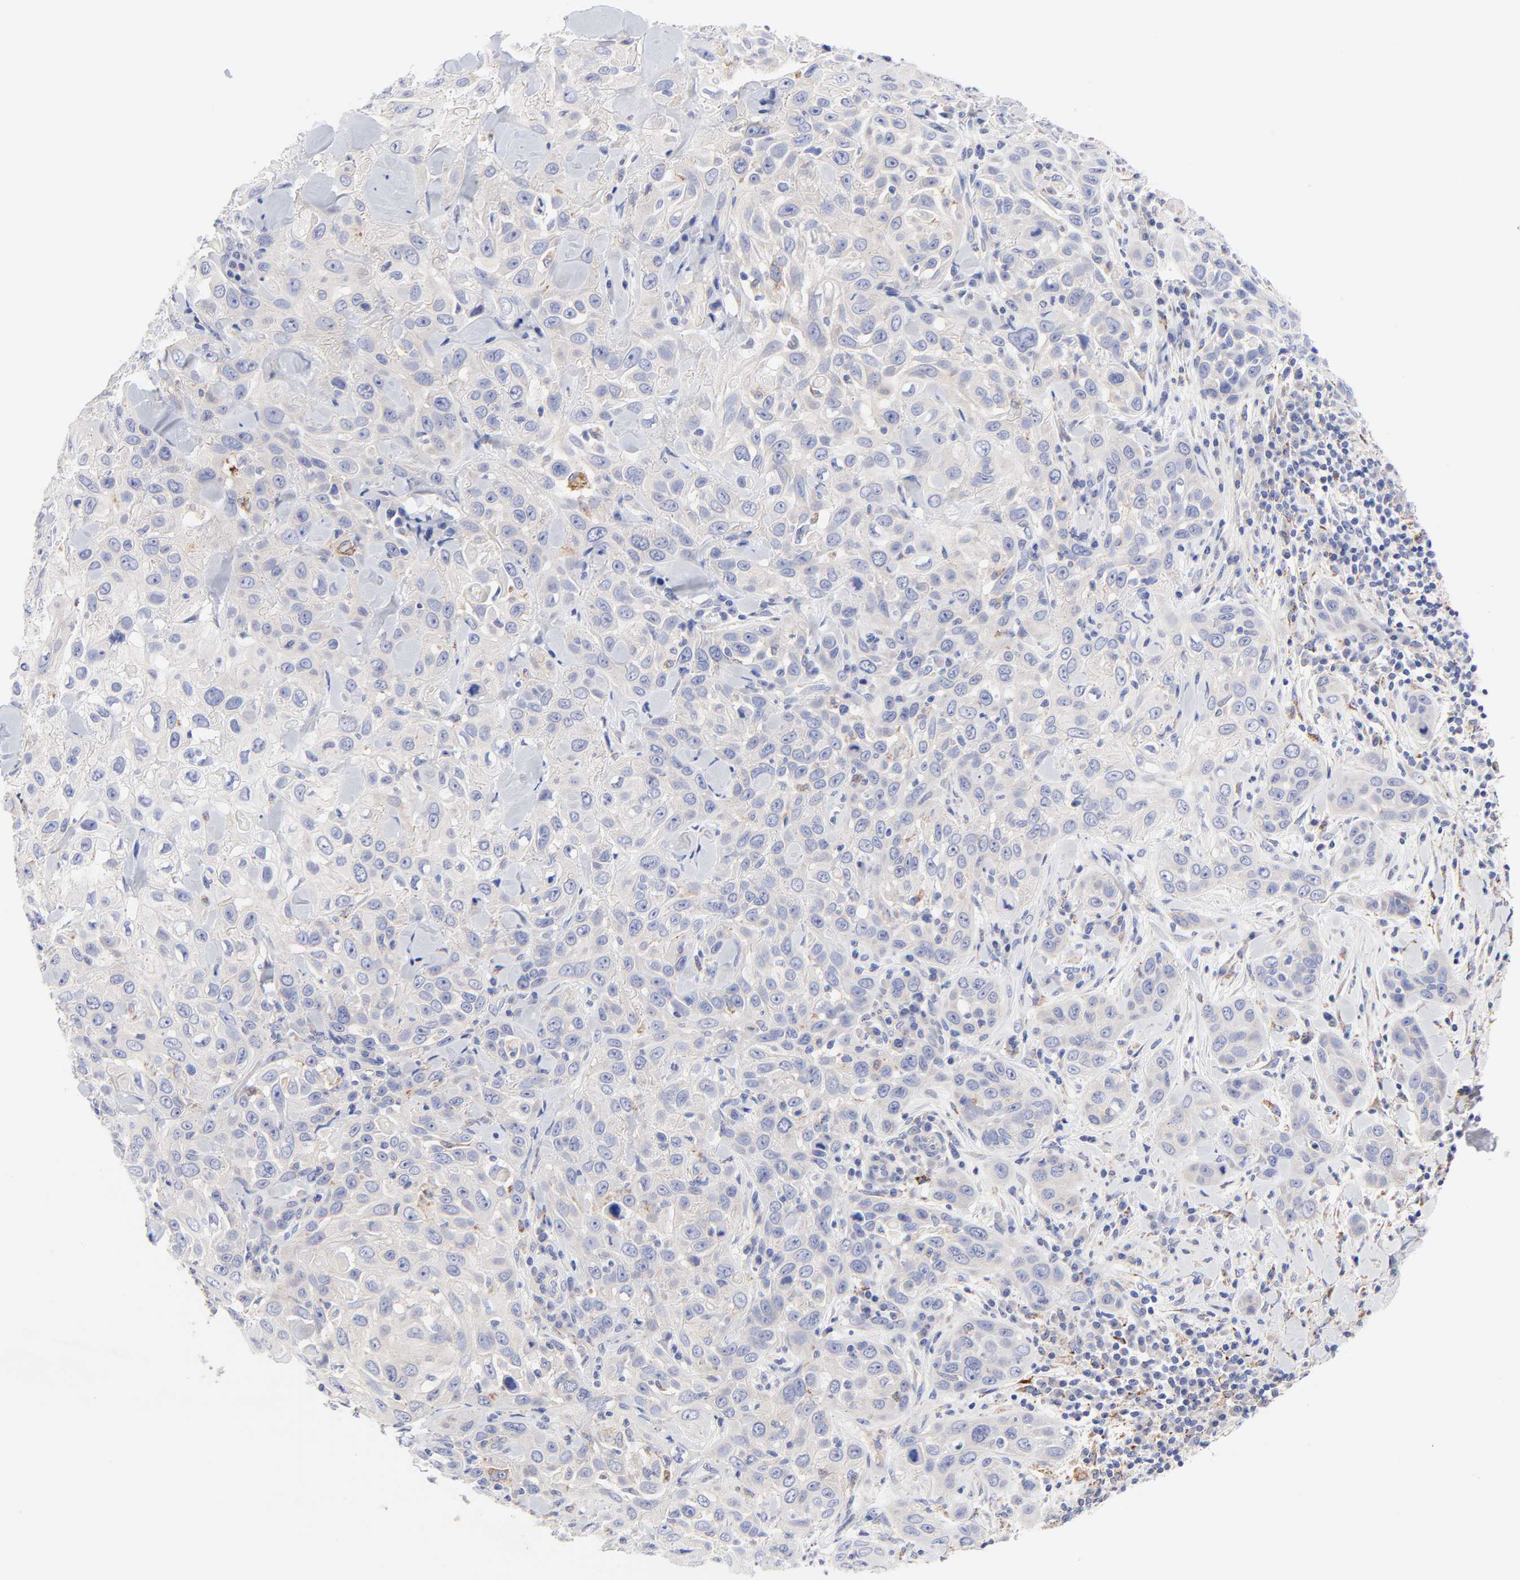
{"staining": {"intensity": "weak", "quantity": "<25%", "location": "cytoplasmic/membranous"}, "tissue": "skin cancer", "cell_type": "Tumor cells", "image_type": "cancer", "snomed": [{"axis": "morphology", "description": "Squamous cell carcinoma, NOS"}, {"axis": "topography", "description": "Skin"}], "caption": "An image of human skin cancer is negative for staining in tumor cells.", "gene": "FBXO10", "patient": {"sex": "male", "age": 84}}